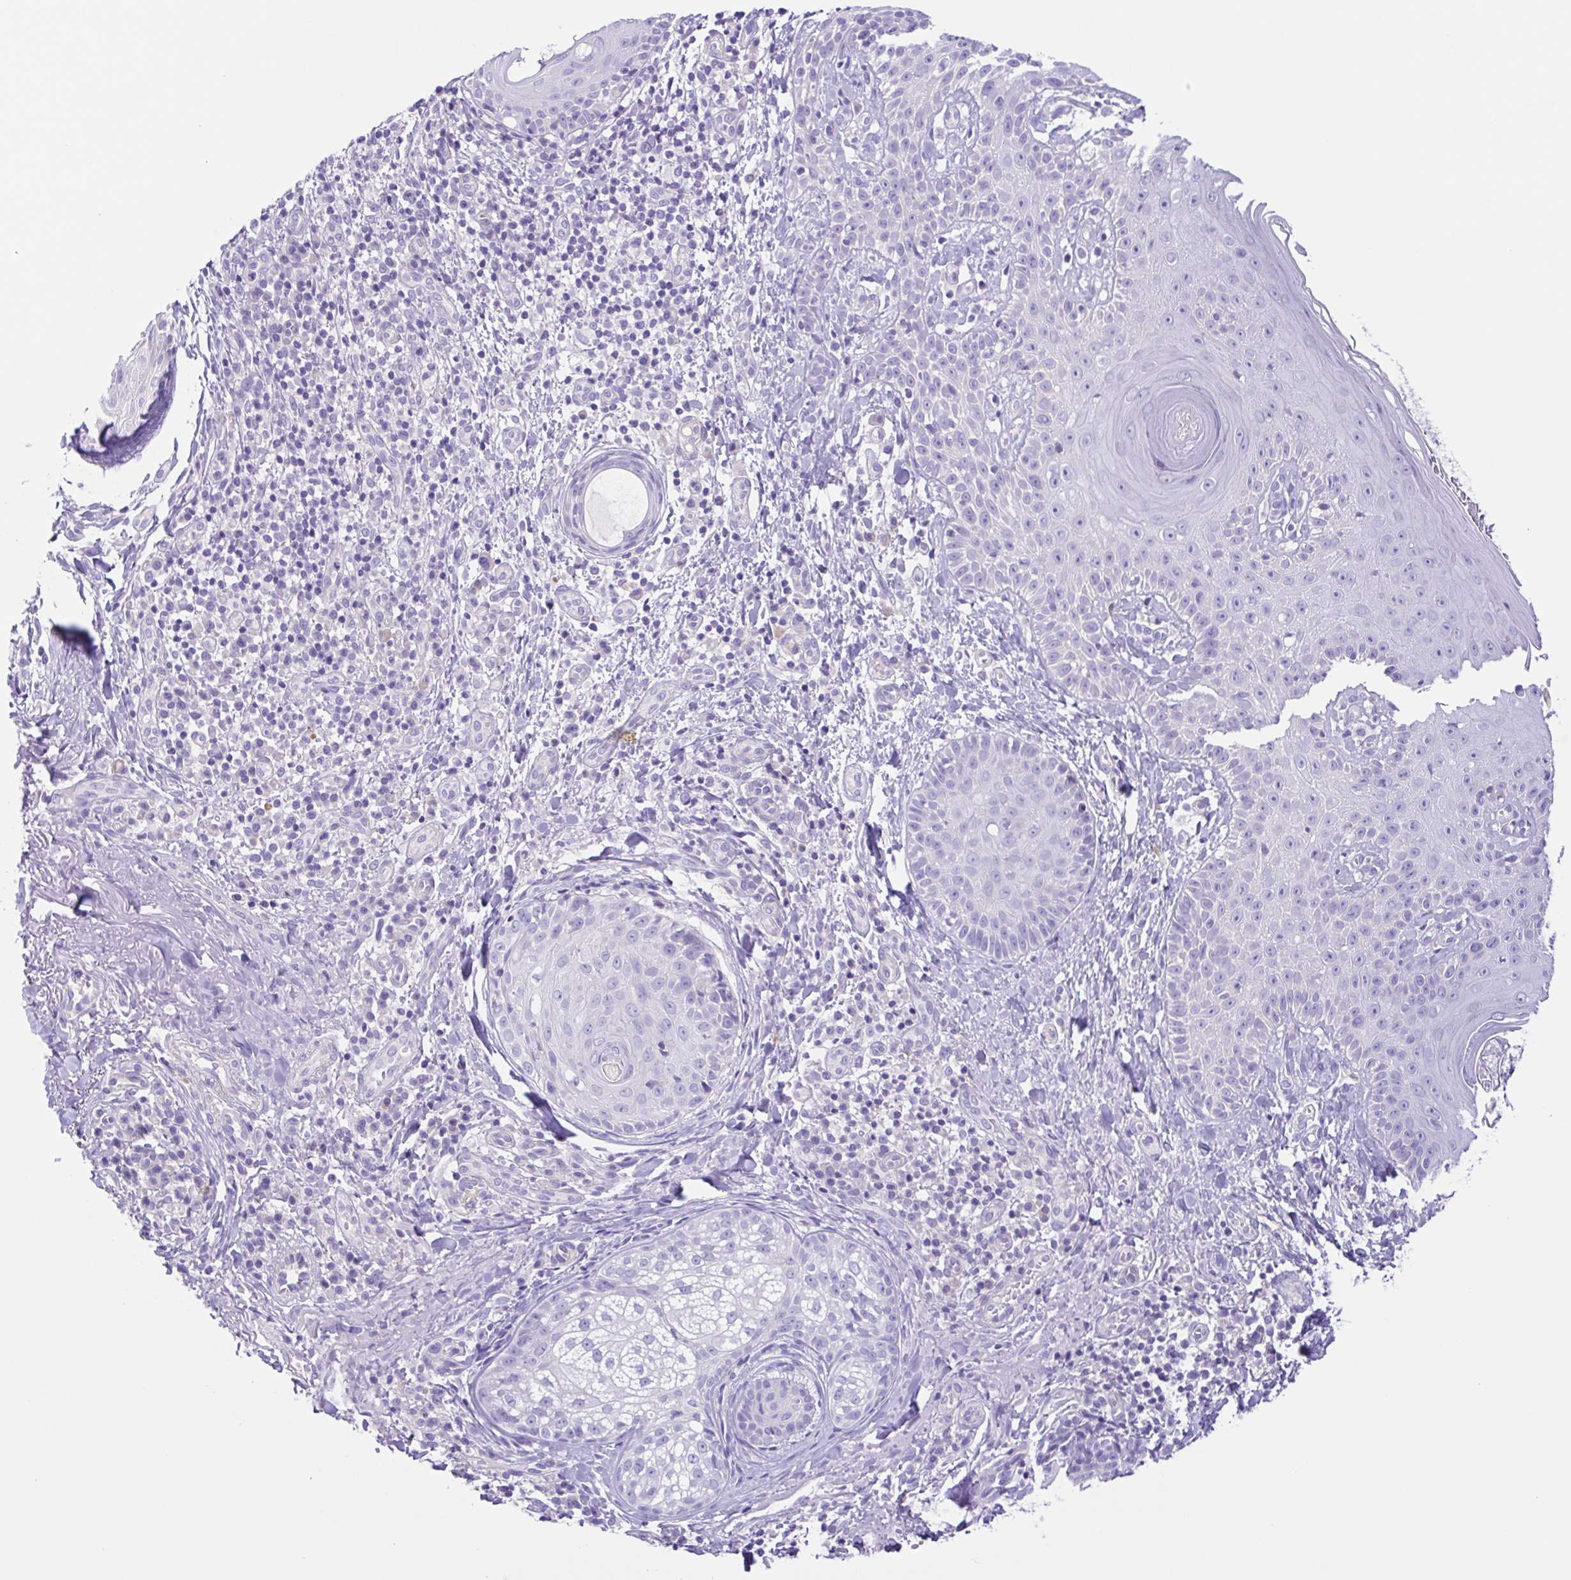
{"staining": {"intensity": "negative", "quantity": "none", "location": "none"}, "tissue": "skin cancer", "cell_type": "Tumor cells", "image_type": "cancer", "snomed": [{"axis": "morphology", "description": "Basal cell carcinoma"}, {"axis": "topography", "description": "Skin"}], "caption": "There is no significant expression in tumor cells of skin cancer (basal cell carcinoma). (Brightfield microscopy of DAB (3,3'-diaminobenzidine) immunohistochemistry (IHC) at high magnification).", "gene": "ISM2", "patient": {"sex": "male", "age": 65}}